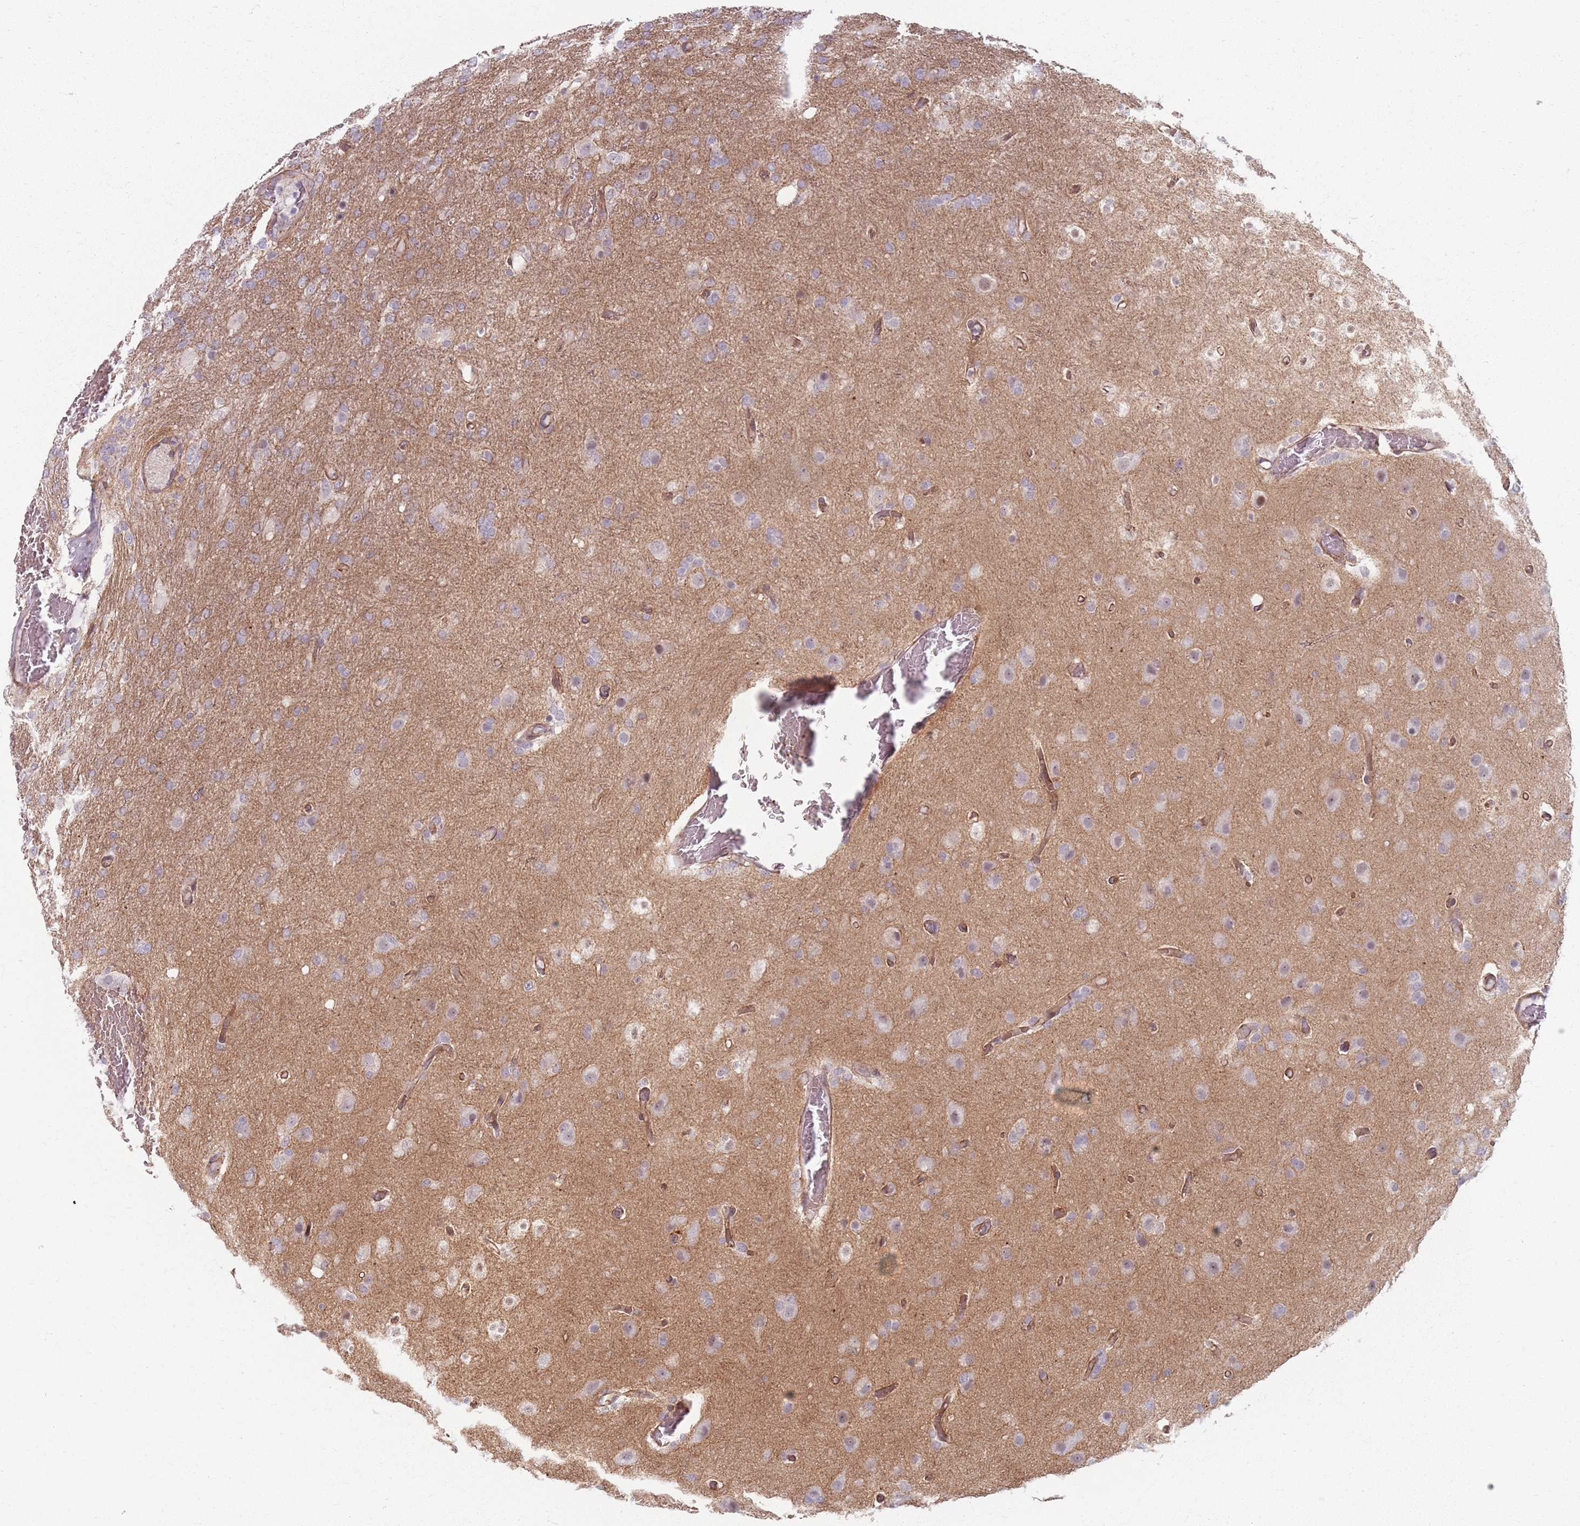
{"staining": {"intensity": "weak", "quantity": "<25%", "location": "cytoplasmic/membranous"}, "tissue": "glioma", "cell_type": "Tumor cells", "image_type": "cancer", "snomed": [{"axis": "morphology", "description": "Glioma, malignant, High grade"}, {"axis": "topography", "description": "Brain"}], "caption": "Photomicrograph shows no protein expression in tumor cells of glioma tissue. (Immunohistochemistry (ihc), brightfield microscopy, high magnification).", "gene": "KCNA5", "patient": {"sex": "female", "age": 74}}